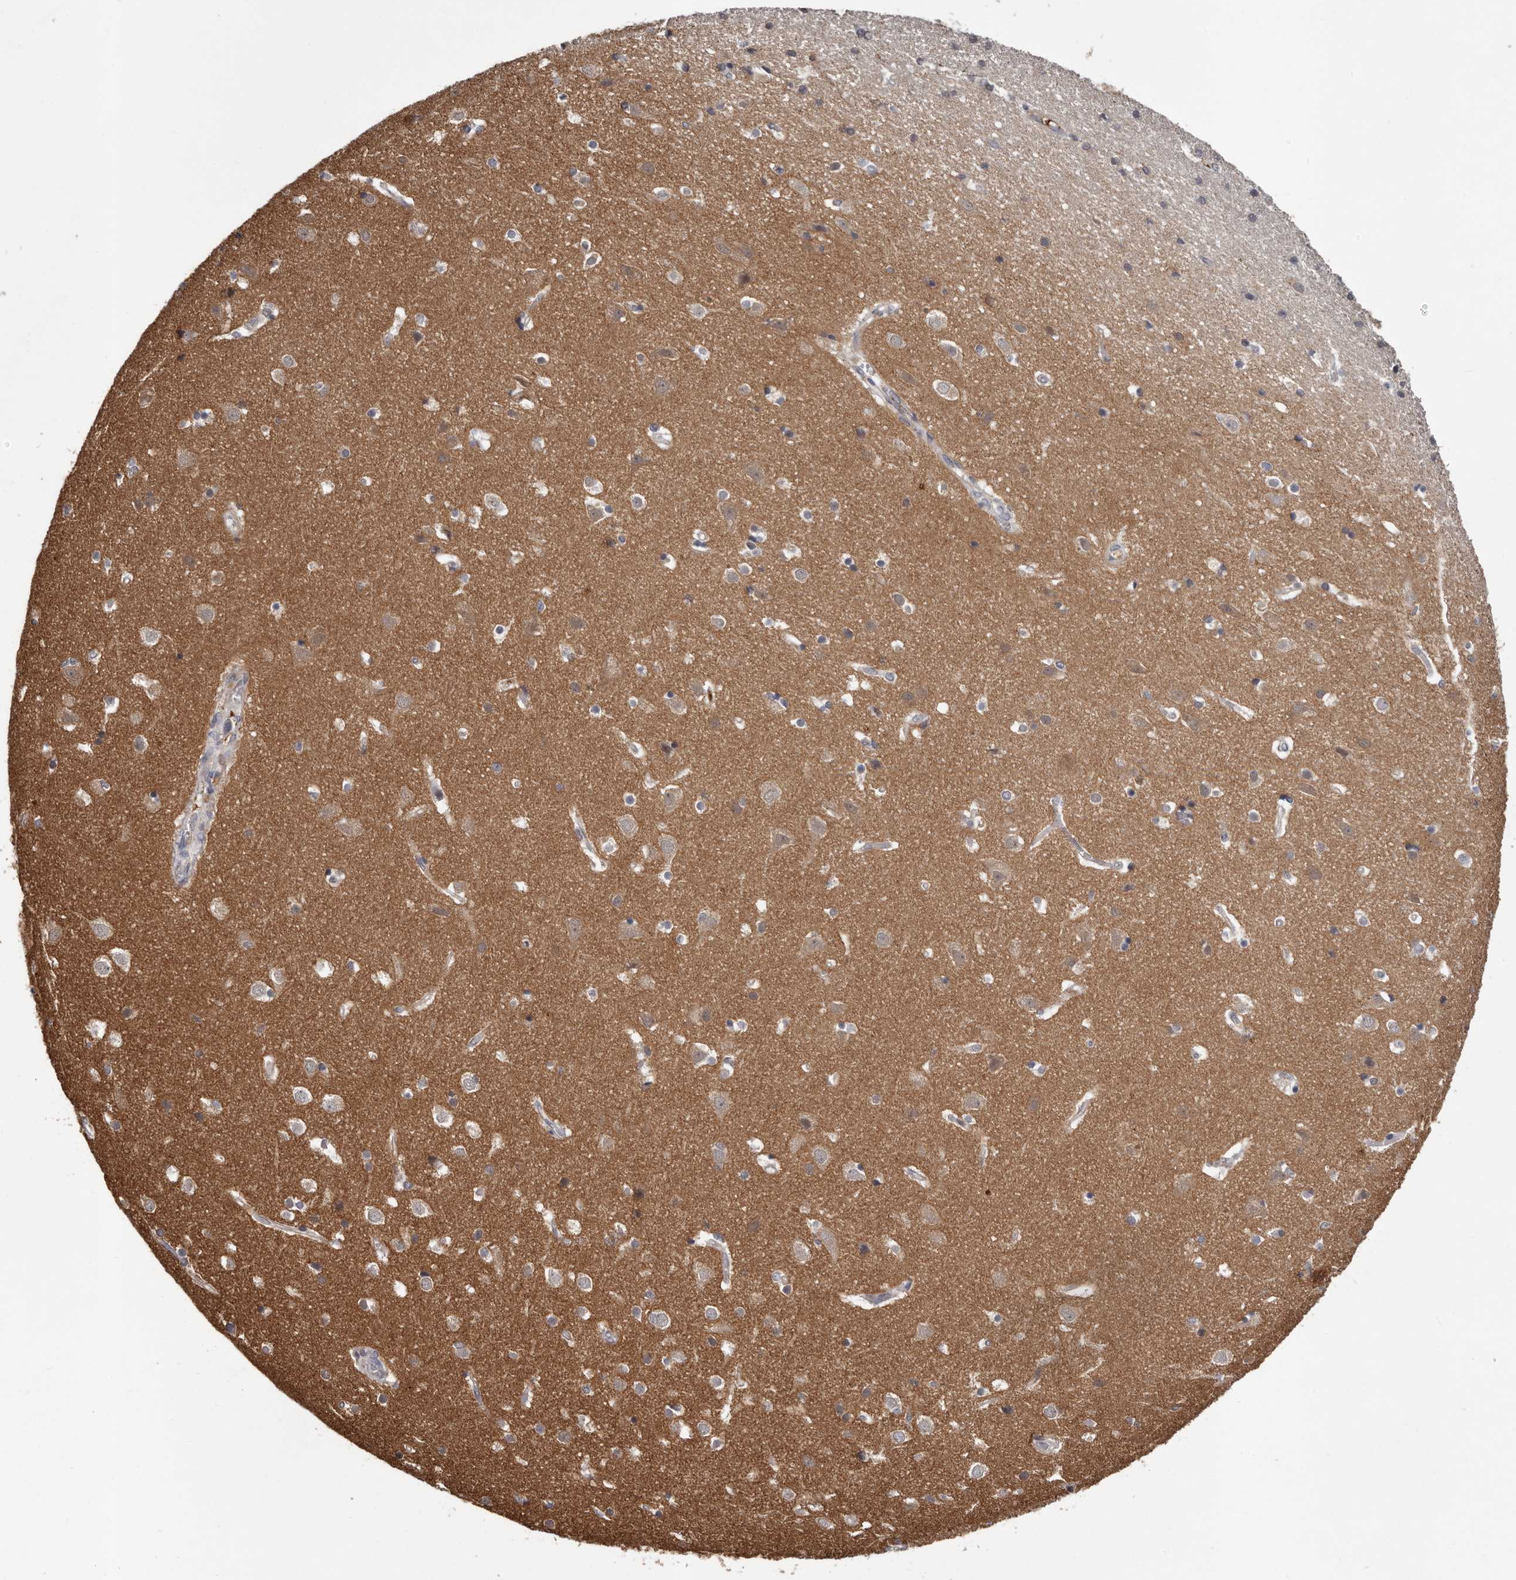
{"staining": {"intensity": "negative", "quantity": "none", "location": "none"}, "tissue": "cerebral cortex", "cell_type": "Endothelial cells", "image_type": "normal", "snomed": [{"axis": "morphology", "description": "Normal tissue, NOS"}, {"axis": "topography", "description": "Cerebral cortex"}], "caption": "A high-resolution photomicrograph shows immunohistochemistry (IHC) staining of normal cerebral cortex, which exhibits no significant staining in endothelial cells.", "gene": "MED8", "patient": {"sex": "male", "age": 54}}